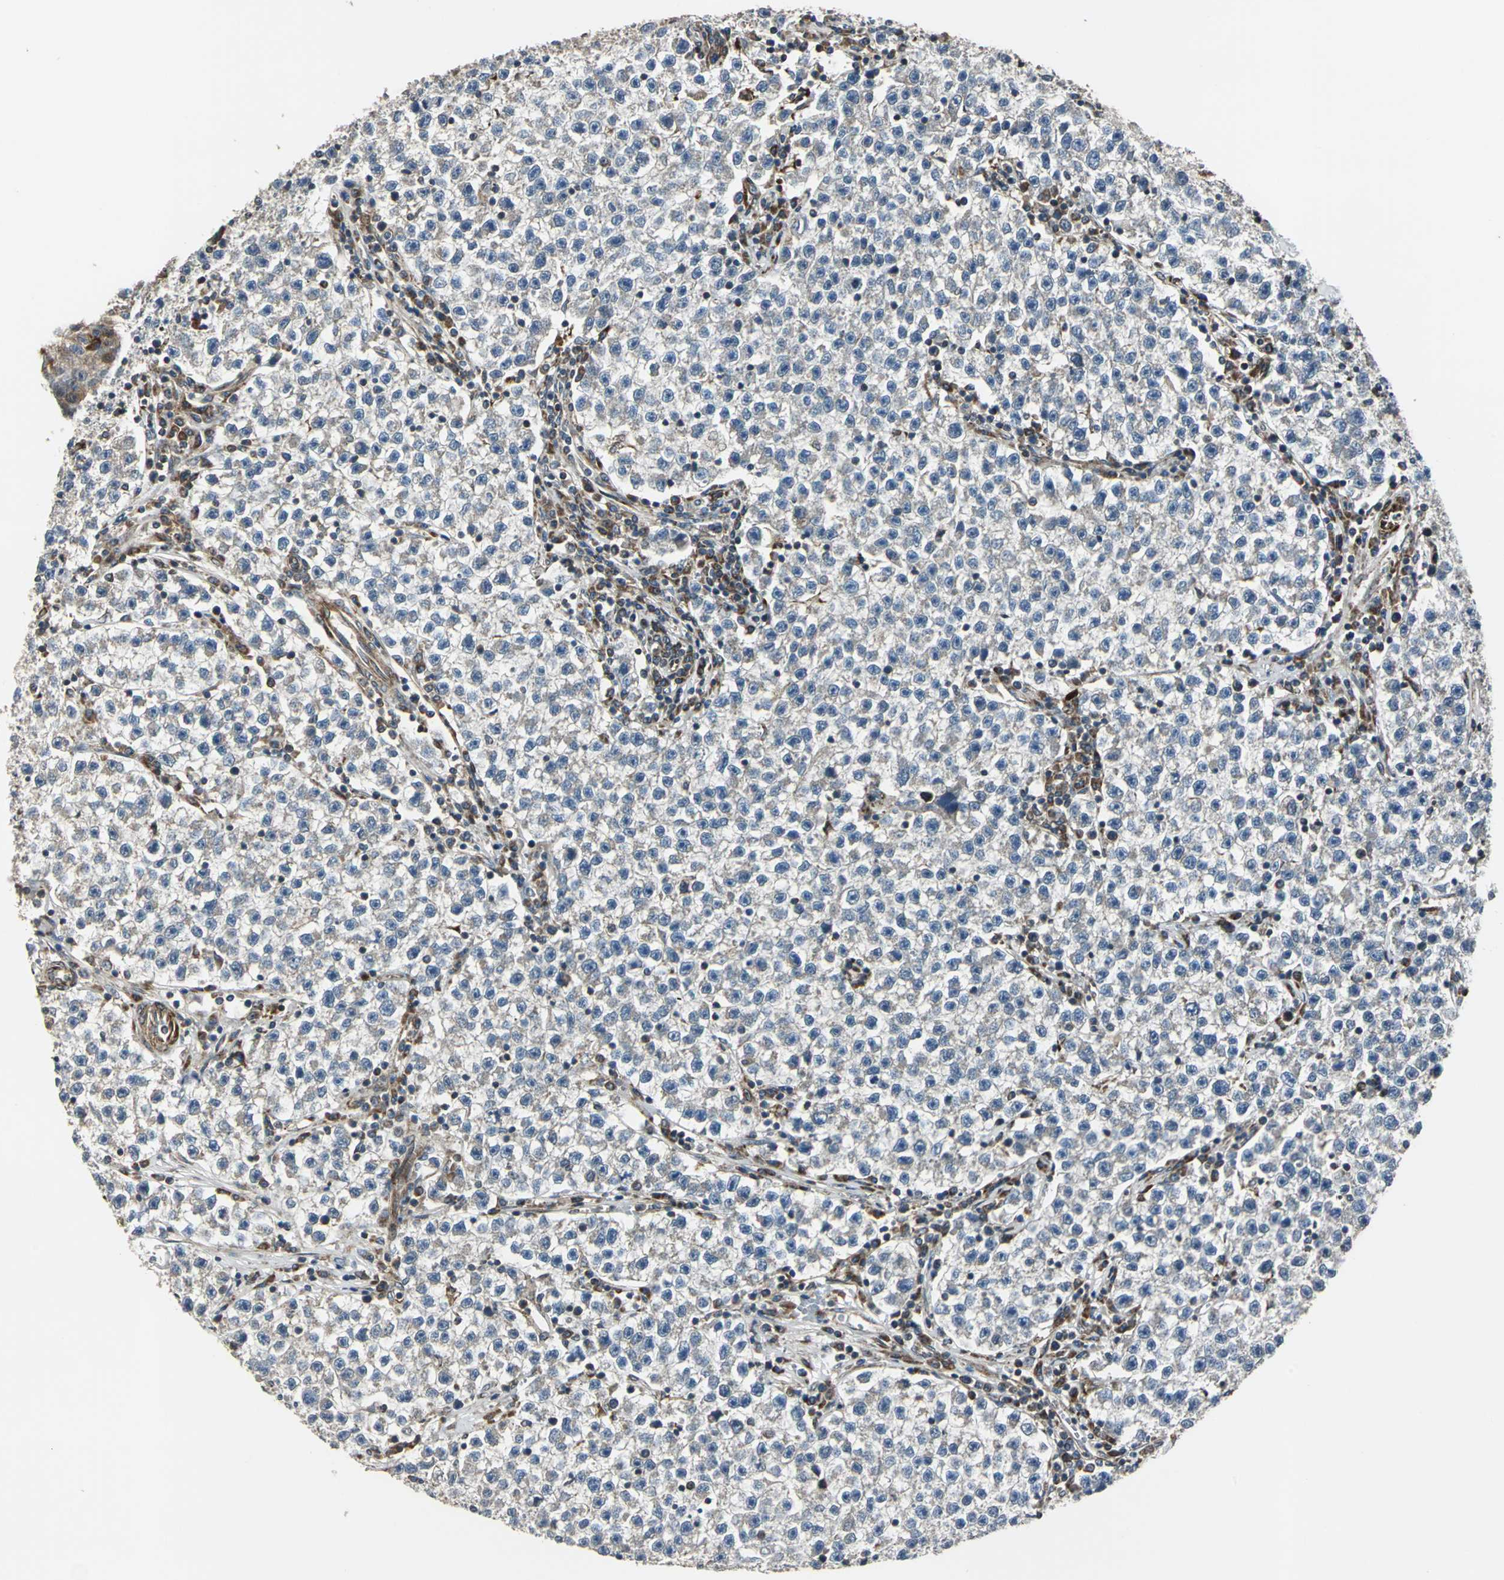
{"staining": {"intensity": "weak", "quantity": "<25%", "location": "cytoplasmic/membranous"}, "tissue": "testis cancer", "cell_type": "Tumor cells", "image_type": "cancer", "snomed": [{"axis": "morphology", "description": "Seminoma, NOS"}, {"axis": "topography", "description": "Testis"}], "caption": "Tumor cells are negative for brown protein staining in testis cancer. (IHC, brightfield microscopy, high magnification).", "gene": "HTATIP2", "patient": {"sex": "male", "age": 22}}